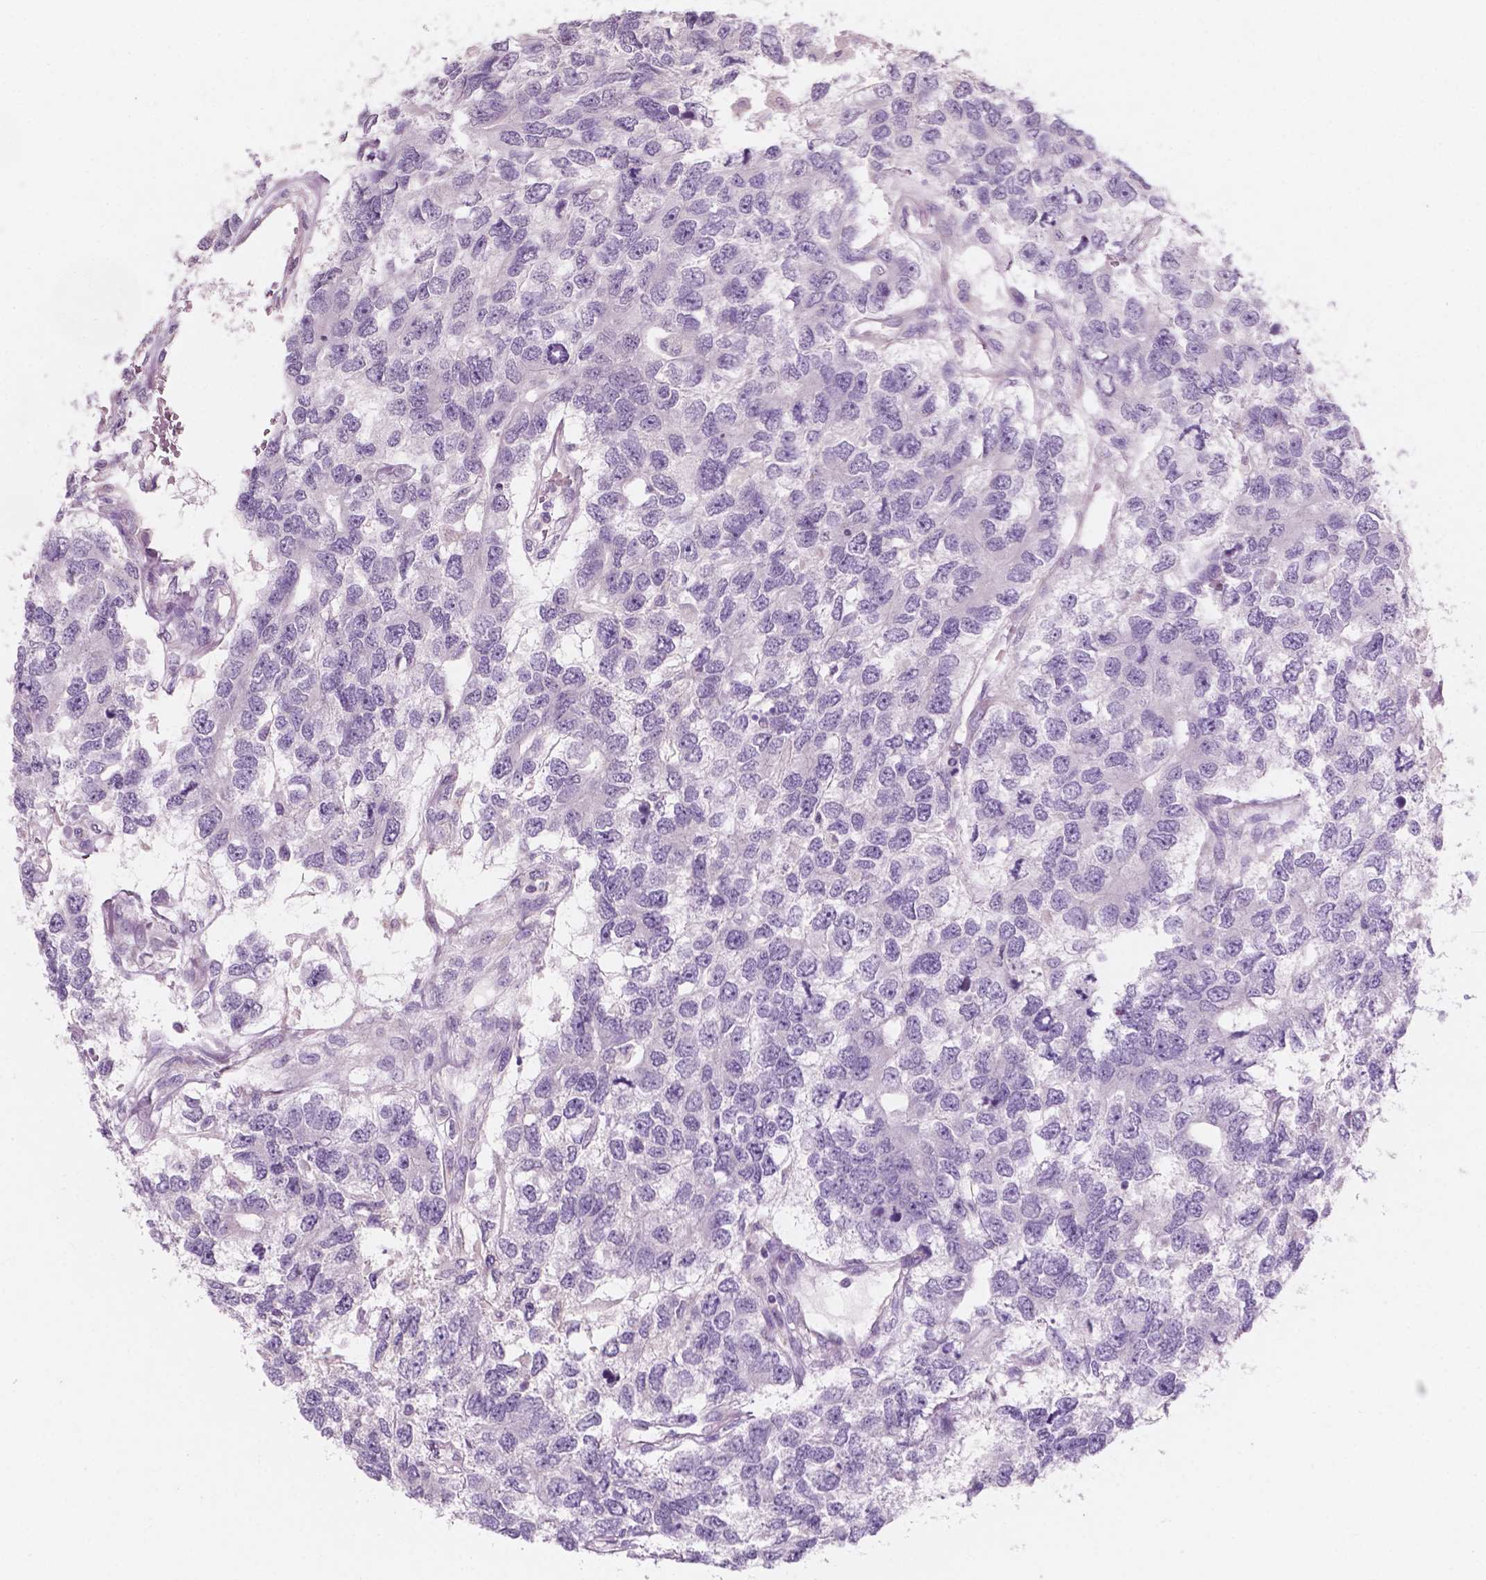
{"staining": {"intensity": "negative", "quantity": "none", "location": "none"}, "tissue": "testis cancer", "cell_type": "Tumor cells", "image_type": "cancer", "snomed": [{"axis": "morphology", "description": "Seminoma, NOS"}, {"axis": "topography", "description": "Testis"}], "caption": "An image of human testis cancer (seminoma) is negative for staining in tumor cells. The staining was performed using DAB to visualize the protein expression in brown, while the nuclei were stained in blue with hematoxylin (Magnification: 20x).", "gene": "AWAT1", "patient": {"sex": "male", "age": 52}}